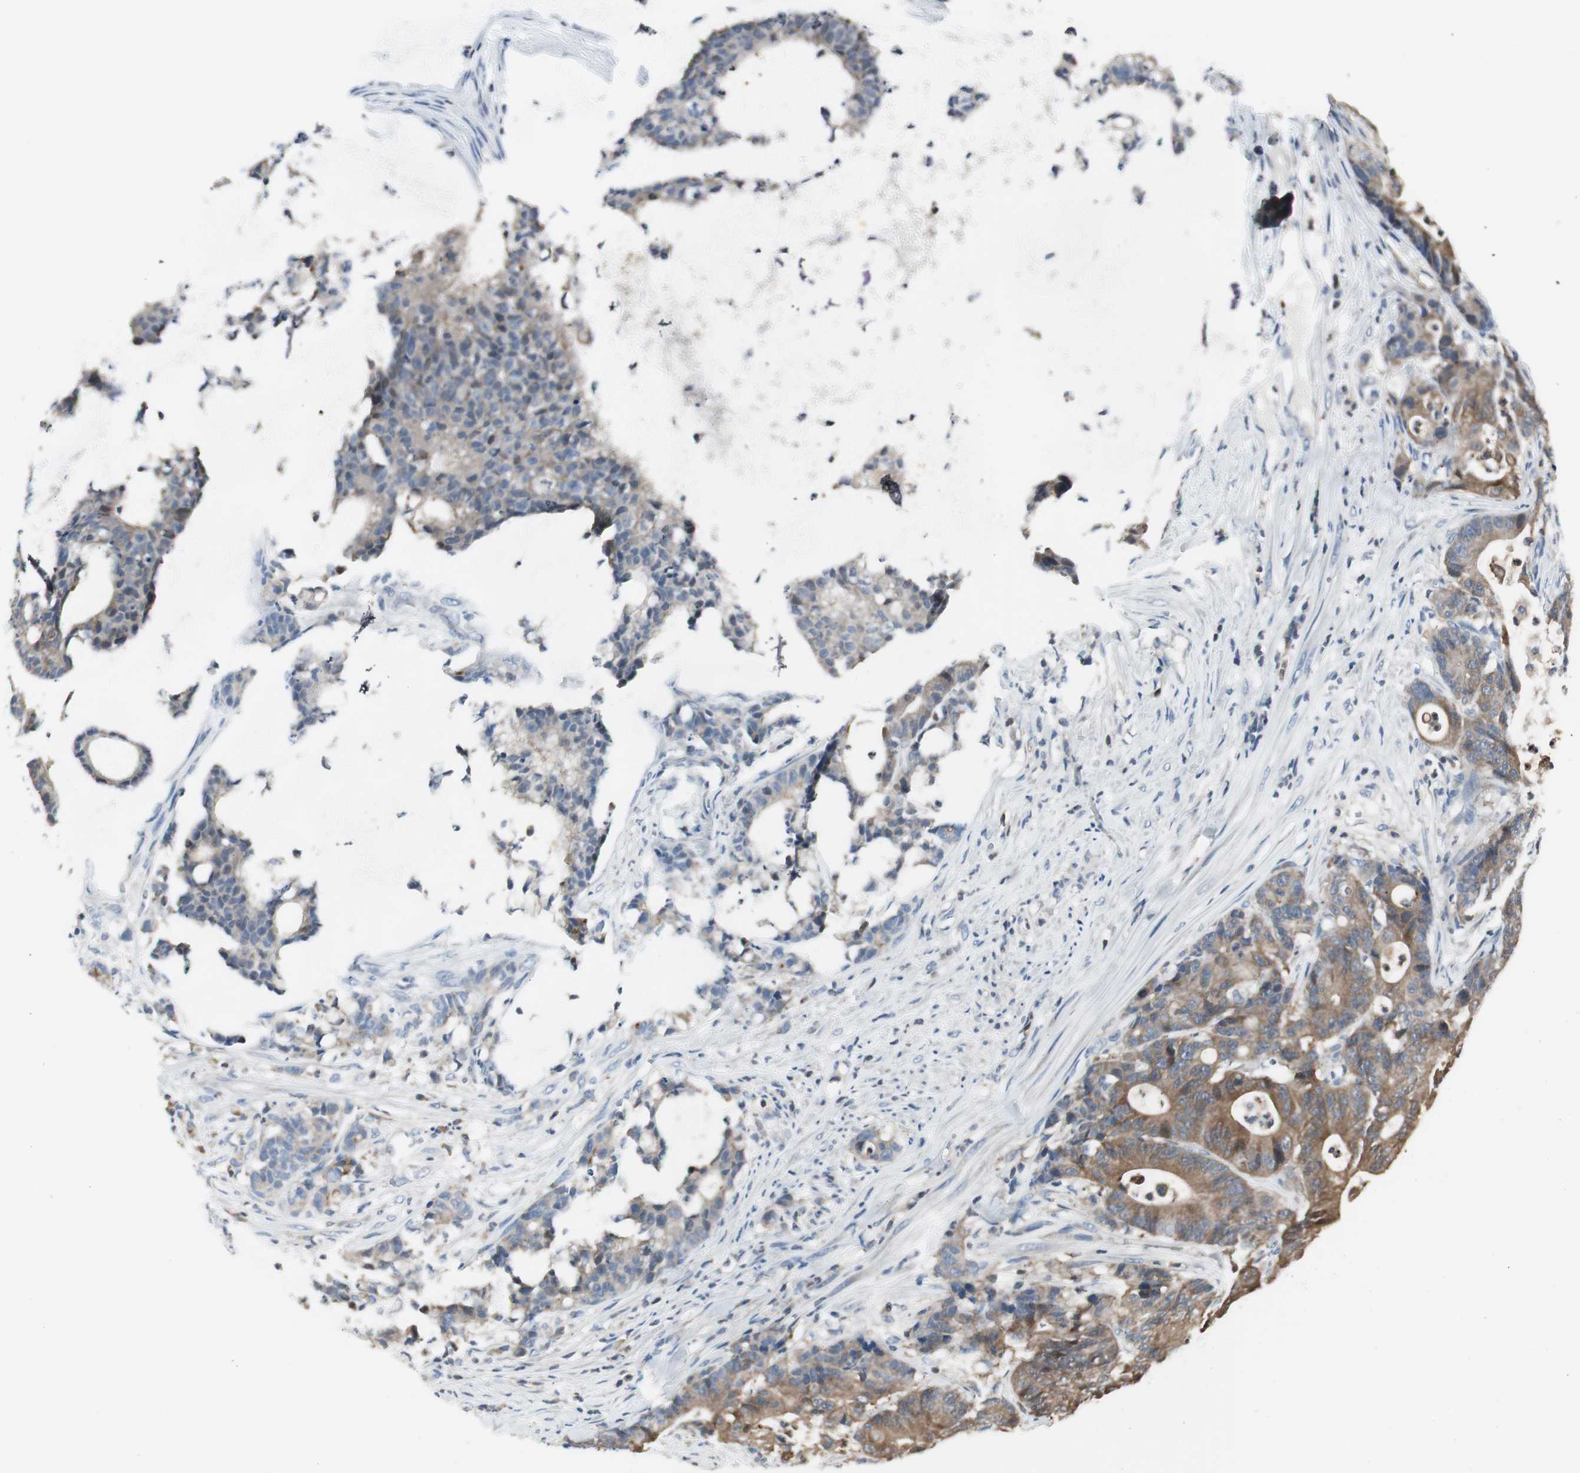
{"staining": {"intensity": "moderate", "quantity": ">75%", "location": "cytoplasmic/membranous"}, "tissue": "colorectal cancer", "cell_type": "Tumor cells", "image_type": "cancer", "snomed": [{"axis": "morphology", "description": "Adenocarcinoma, NOS"}, {"axis": "topography", "description": "Colon"}], "caption": "Immunohistochemical staining of colorectal adenocarcinoma exhibits medium levels of moderate cytoplasmic/membranous staining in approximately >75% of tumor cells. (Stains: DAB in brown, nuclei in blue, Microscopy: brightfield microscopy at high magnification).", "gene": "SLC9A3R1", "patient": {"sex": "female", "age": 84}}